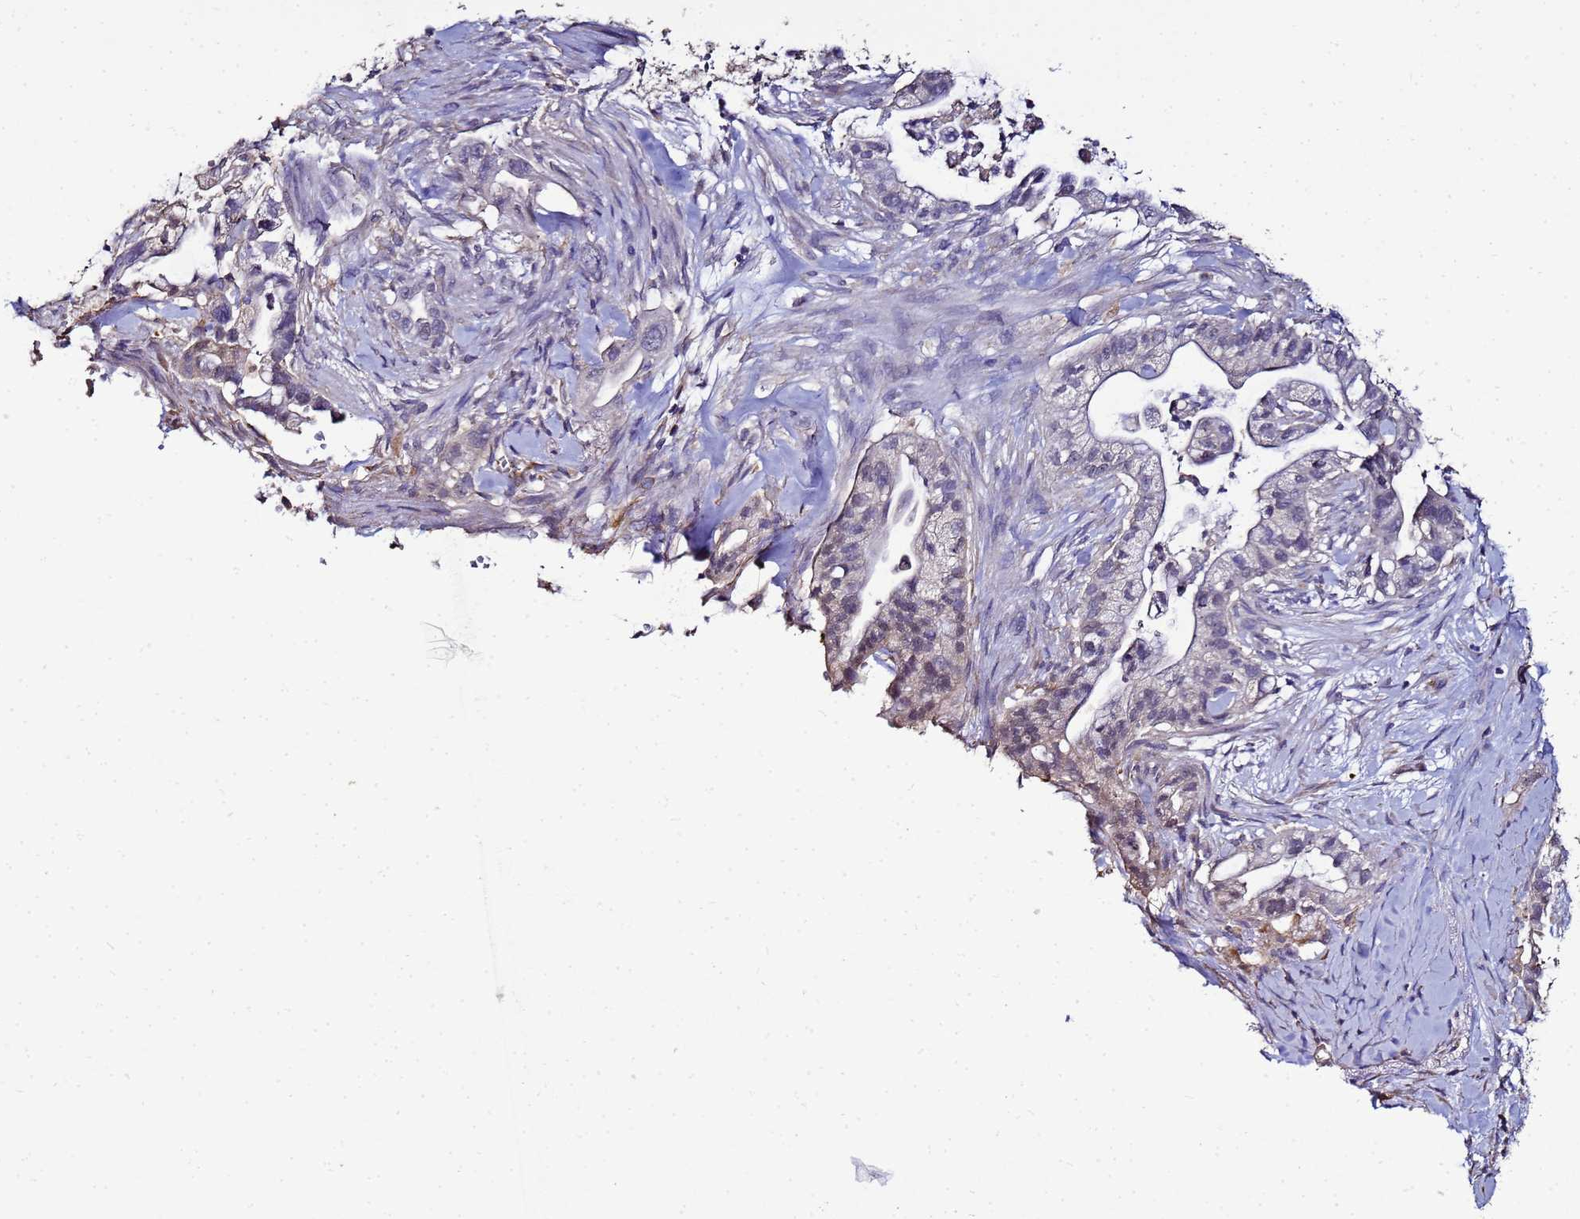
{"staining": {"intensity": "weak", "quantity": "<25%", "location": "cytoplasmic/membranous"}, "tissue": "pancreatic cancer", "cell_type": "Tumor cells", "image_type": "cancer", "snomed": [{"axis": "morphology", "description": "Adenocarcinoma, NOS"}, {"axis": "topography", "description": "Pancreas"}], "caption": "Tumor cells show no significant protein positivity in pancreatic cancer.", "gene": "ENOPH1", "patient": {"sex": "male", "age": 44}}